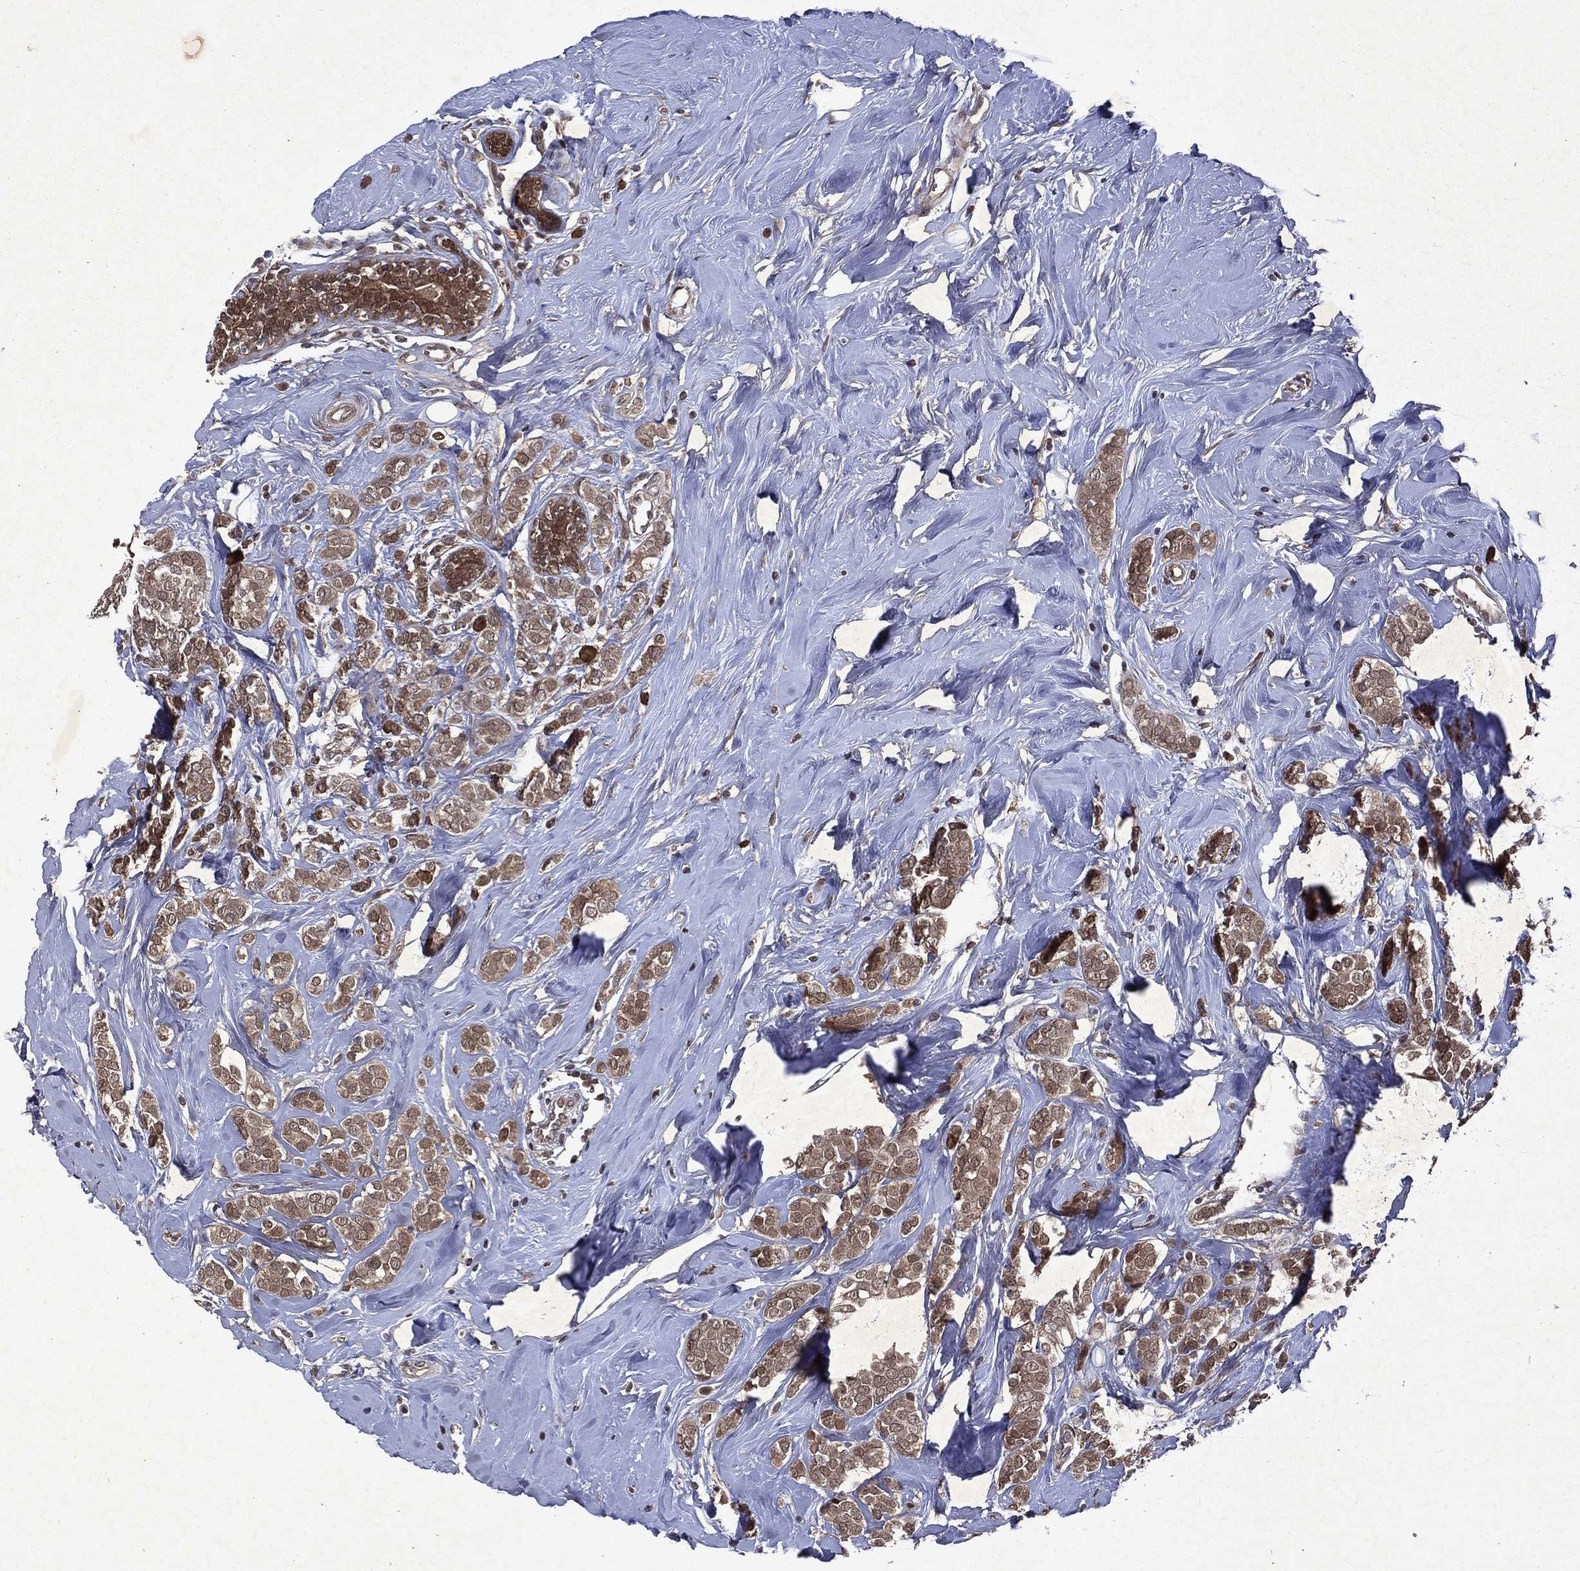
{"staining": {"intensity": "moderate", "quantity": ">75%", "location": "cytoplasmic/membranous,nuclear"}, "tissue": "breast cancer", "cell_type": "Tumor cells", "image_type": "cancer", "snomed": [{"axis": "morphology", "description": "Lobular carcinoma"}, {"axis": "topography", "description": "Breast"}], "caption": "Human lobular carcinoma (breast) stained with a protein marker displays moderate staining in tumor cells.", "gene": "MTAP", "patient": {"sex": "female", "age": 49}}